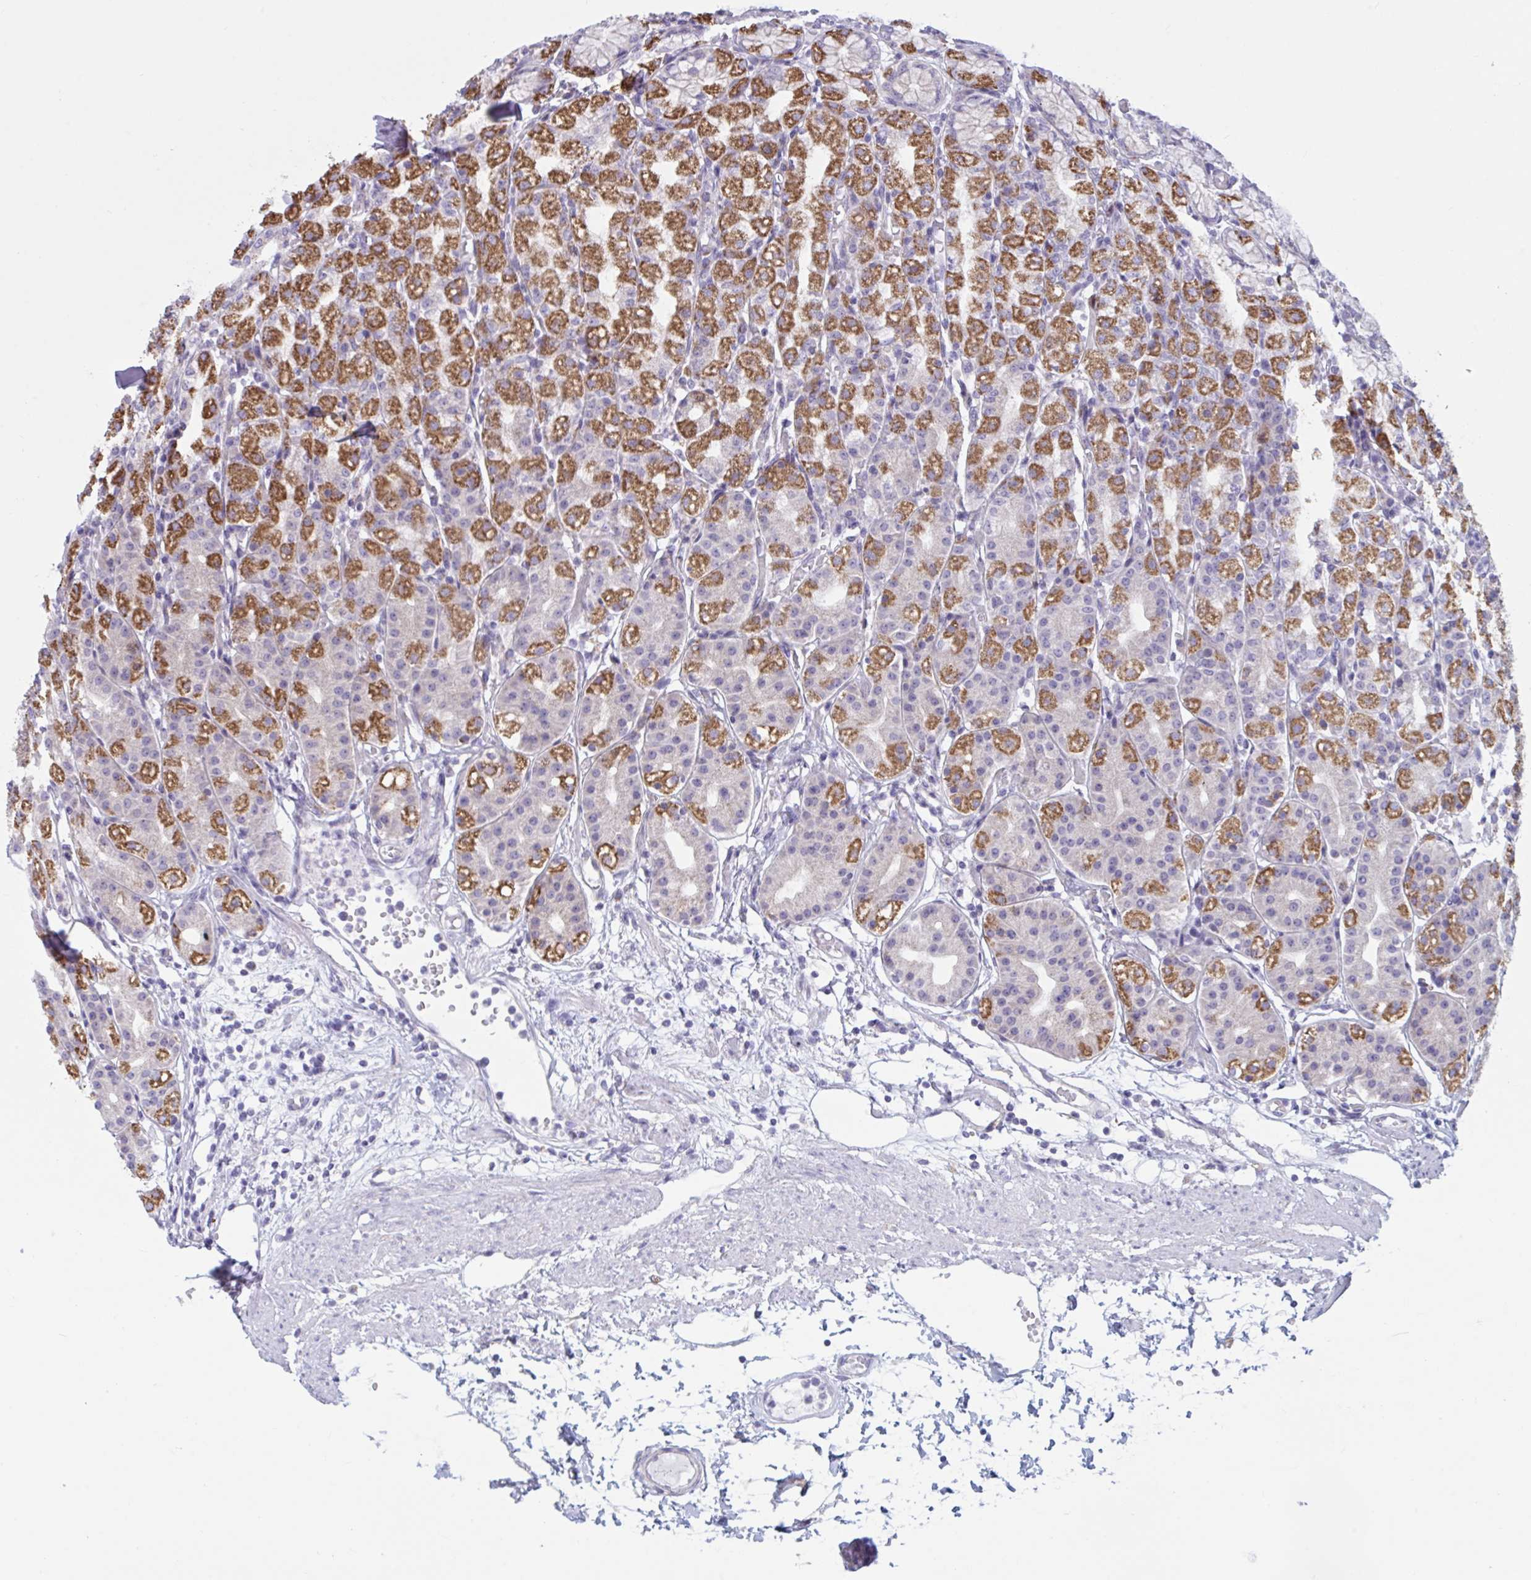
{"staining": {"intensity": "strong", "quantity": "25%-75%", "location": "cytoplasmic/membranous"}, "tissue": "stomach", "cell_type": "Glandular cells", "image_type": "normal", "snomed": [{"axis": "morphology", "description": "Normal tissue, NOS"}, {"axis": "topography", "description": "Stomach"}], "caption": "Immunohistochemistry (IHC) (DAB (3,3'-diaminobenzidine)) staining of normal human stomach demonstrates strong cytoplasmic/membranous protein expression in approximately 25%-75% of glandular cells.", "gene": "ATG9A", "patient": {"sex": "female", "age": 57}}